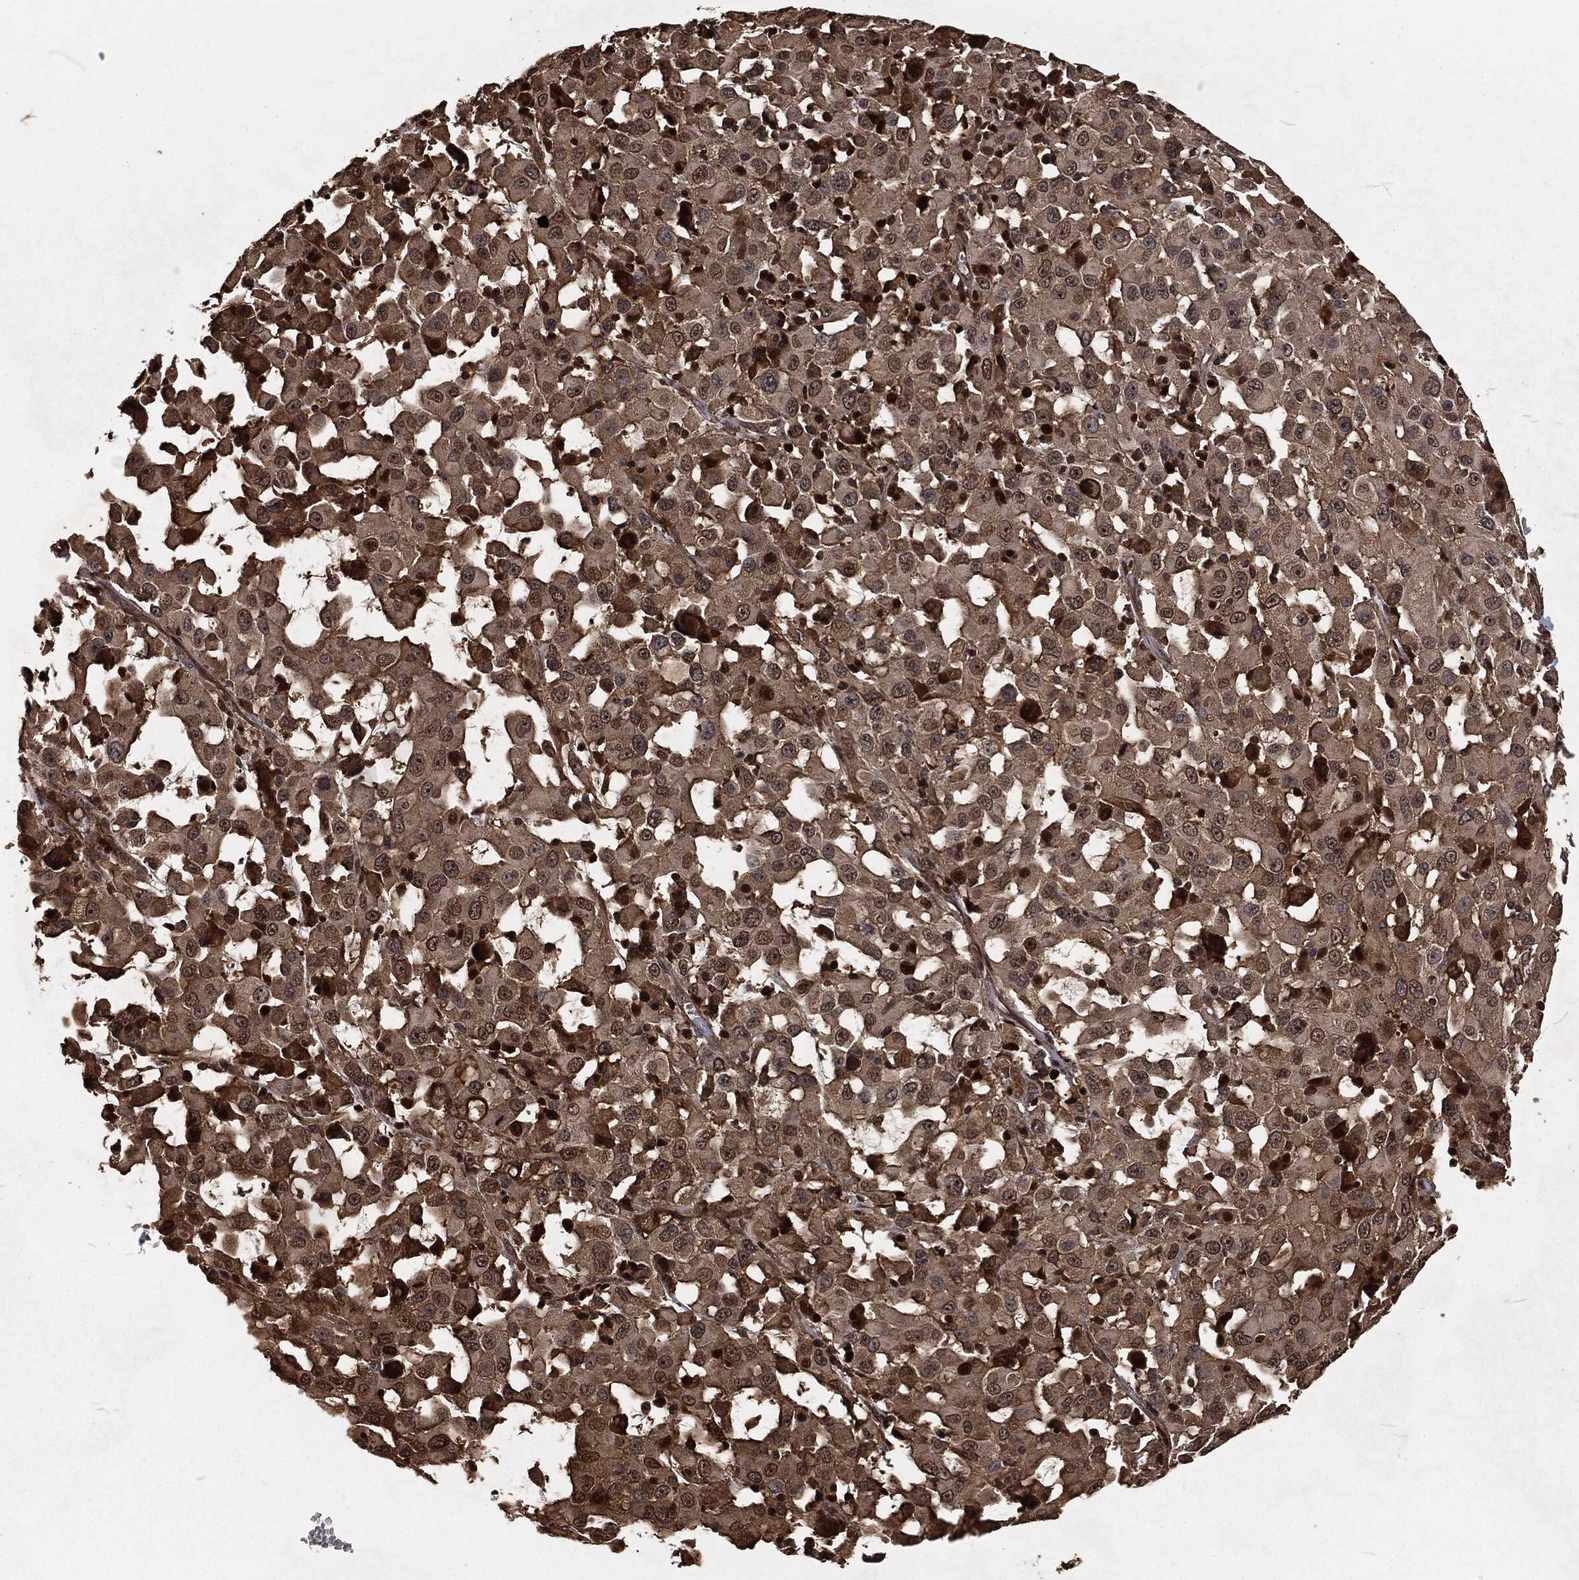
{"staining": {"intensity": "moderate", "quantity": "25%-75%", "location": "cytoplasmic/membranous"}, "tissue": "melanoma", "cell_type": "Tumor cells", "image_type": "cancer", "snomed": [{"axis": "morphology", "description": "Malignant melanoma, Metastatic site"}, {"axis": "topography", "description": "Lymph node"}], "caption": "This is an image of immunohistochemistry staining of malignant melanoma (metastatic site), which shows moderate positivity in the cytoplasmic/membranous of tumor cells.", "gene": "SNAI1", "patient": {"sex": "male", "age": 50}}